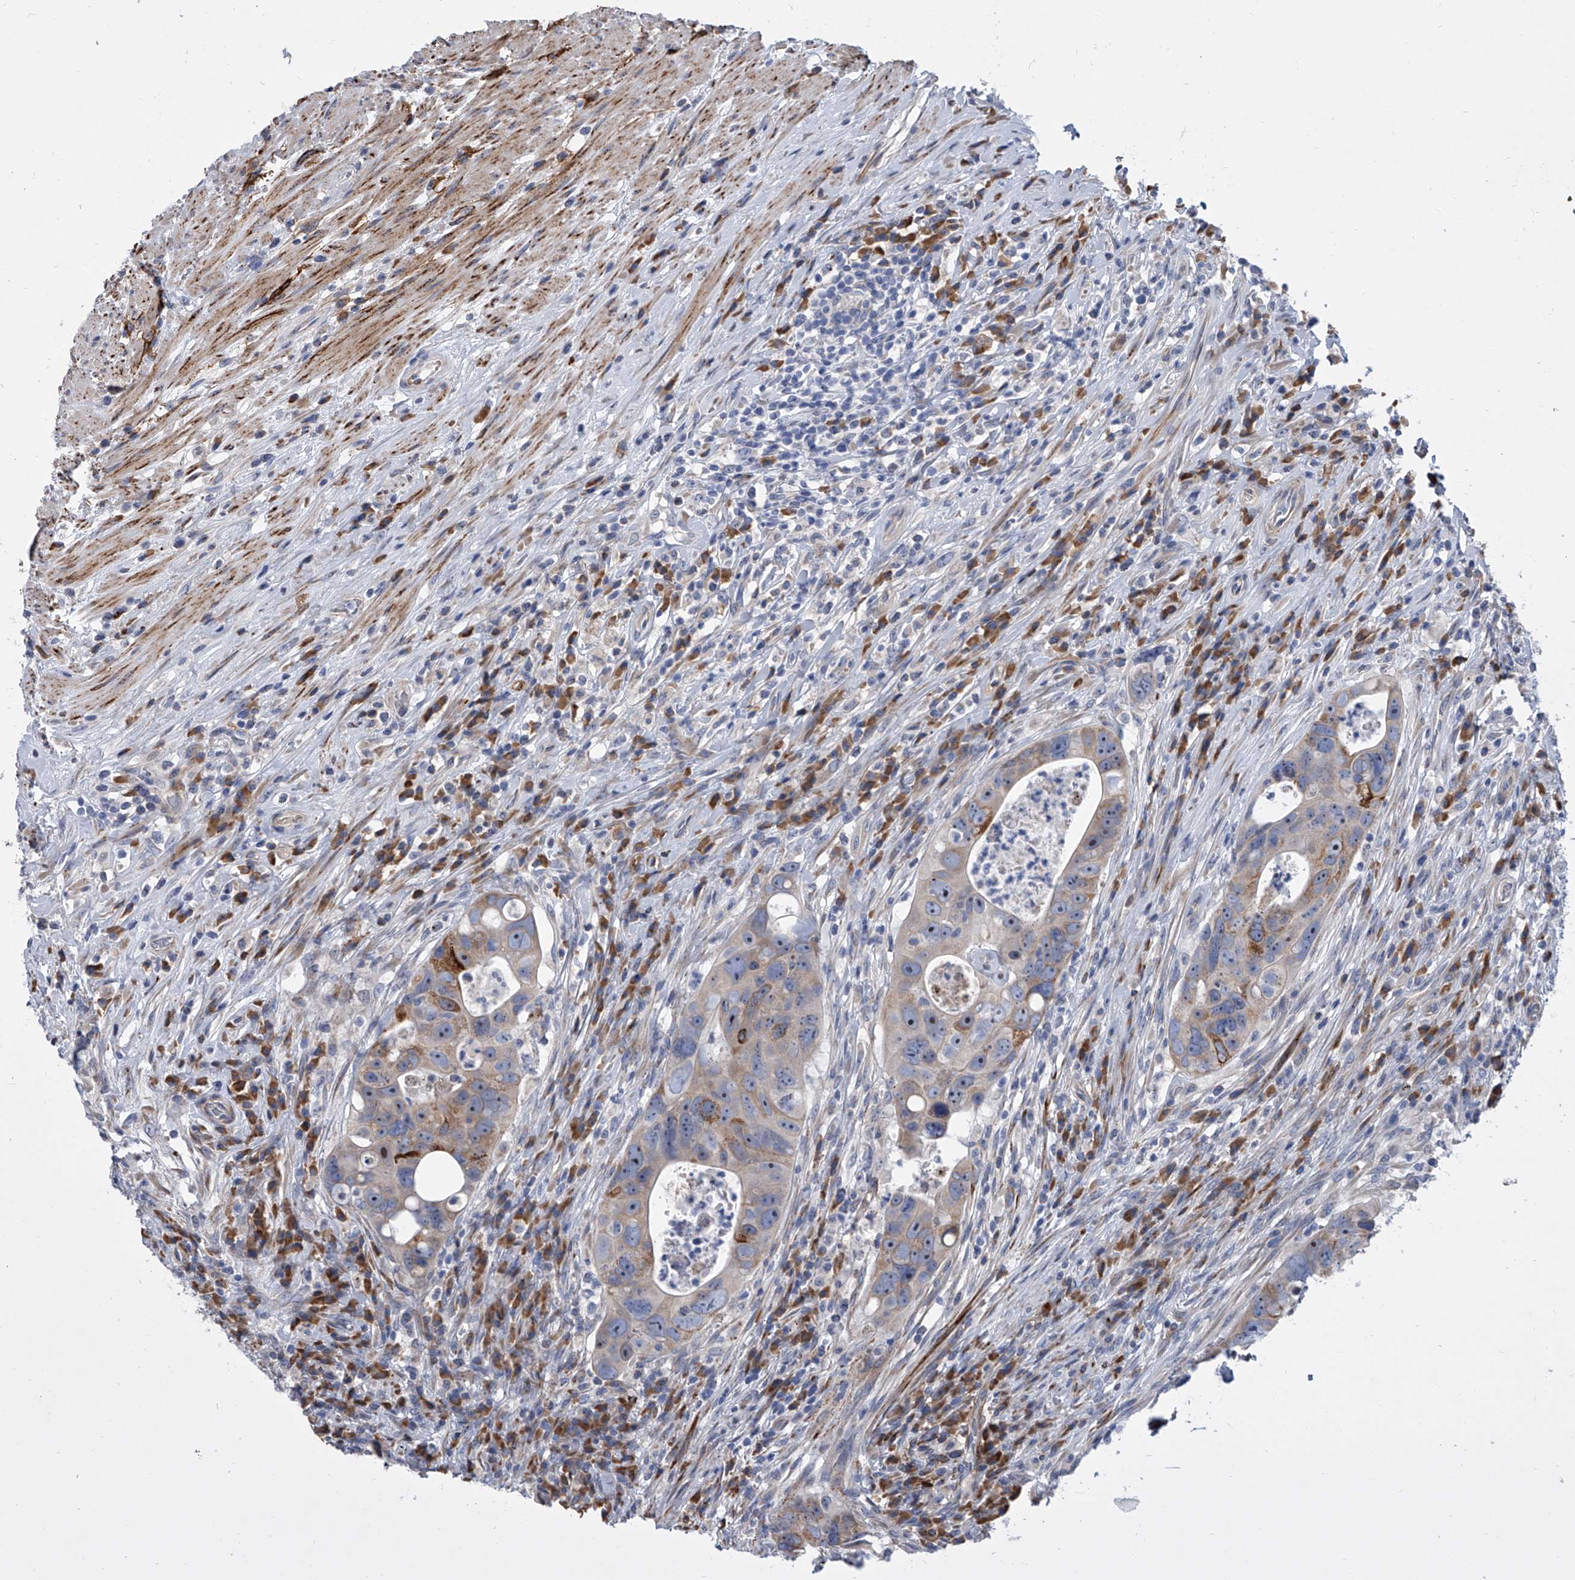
{"staining": {"intensity": "moderate", "quantity": "25%-75%", "location": "cytoplasmic/membranous"}, "tissue": "colorectal cancer", "cell_type": "Tumor cells", "image_type": "cancer", "snomed": [{"axis": "morphology", "description": "Adenocarcinoma, NOS"}, {"axis": "topography", "description": "Rectum"}], "caption": "Tumor cells exhibit medium levels of moderate cytoplasmic/membranous positivity in approximately 25%-75% of cells in human adenocarcinoma (colorectal).", "gene": "ALG14", "patient": {"sex": "male", "age": 59}}